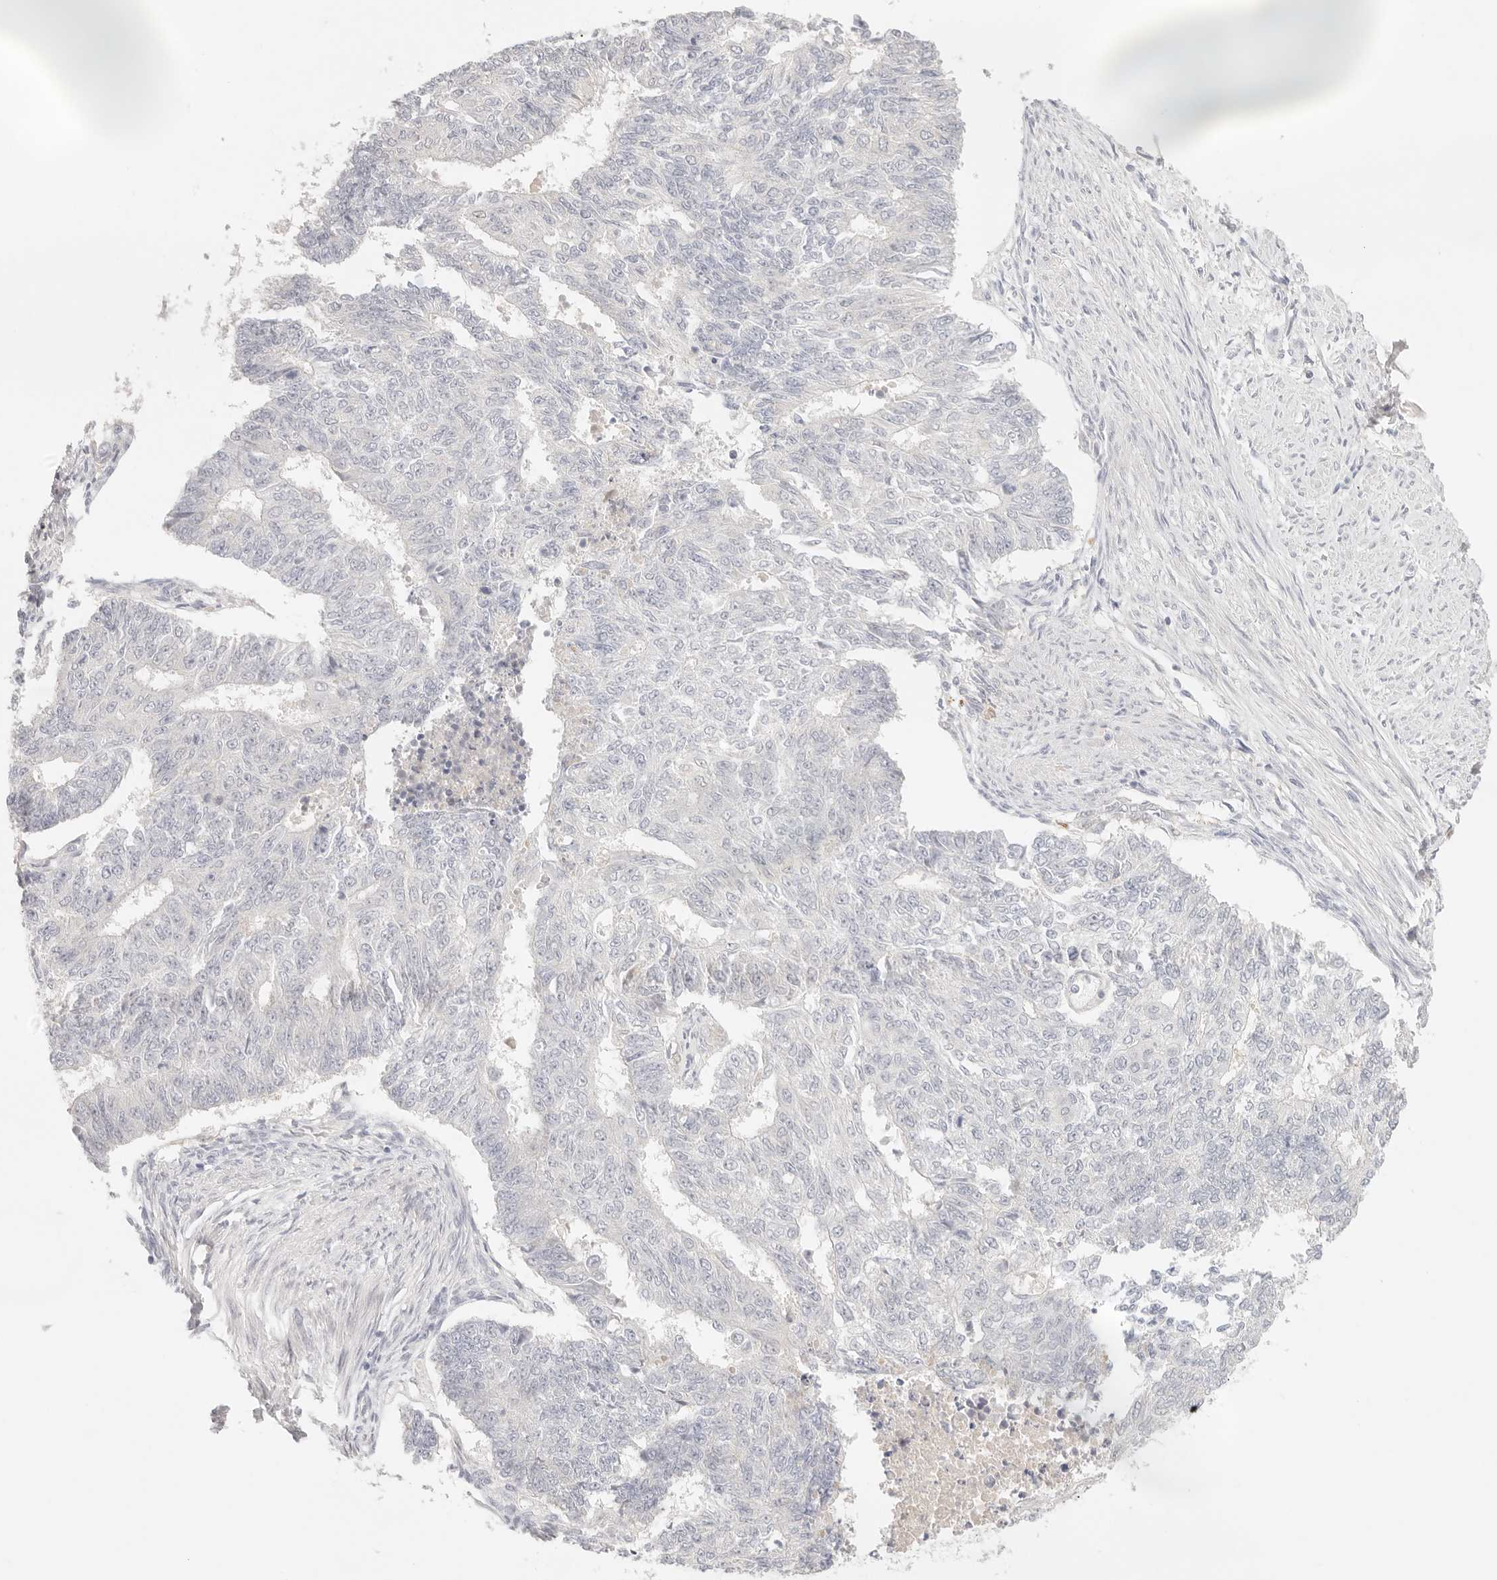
{"staining": {"intensity": "negative", "quantity": "none", "location": "none"}, "tissue": "endometrial cancer", "cell_type": "Tumor cells", "image_type": "cancer", "snomed": [{"axis": "morphology", "description": "Adenocarcinoma, NOS"}, {"axis": "topography", "description": "Endometrium"}], "caption": "Adenocarcinoma (endometrial) was stained to show a protein in brown. There is no significant expression in tumor cells. (Brightfield microscopy of DAB (3,3'-diaminobenzidine) IHC at high magnification).", "gene": "SPHK1", "patient": {"sex": "female", "age": 32}}